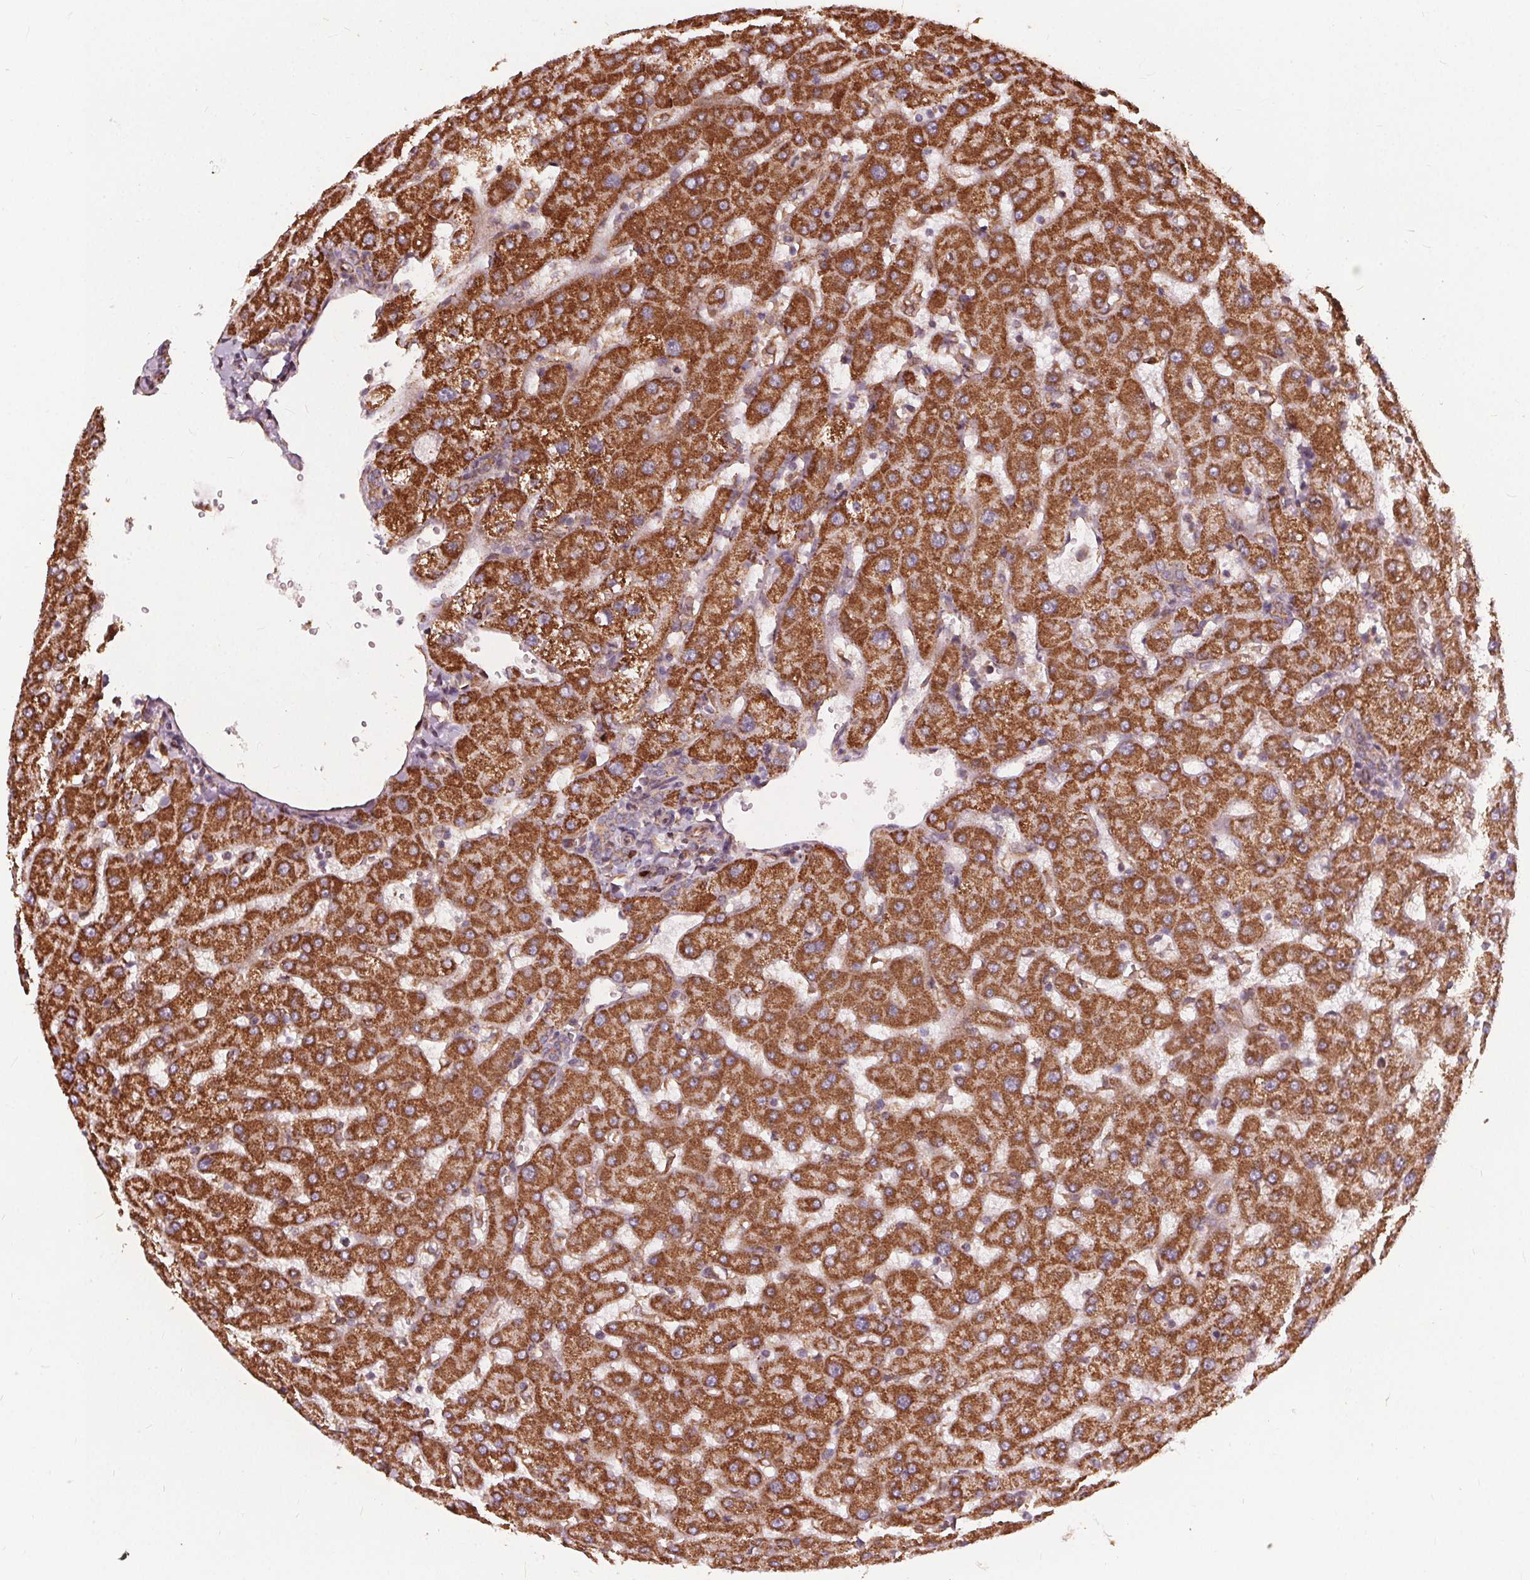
{"staining": {"intensity": "moderate", "quantity": "<25%", "location": "cytoplasmic/membranous"}, "tissue": "liver", "cell_type": "Cholangiocytes", "image_type": "normal", "snomed": [{"axis": "morphology", "description": "Normal tissue, NOS"}, {"axis": "topography", "description": "Liver"}], "caption": "High-power microscopy captured an immunohistochemistry (IHC) photomicrograph of benign liver, revealing moderate cytoplasmic/membranous expression in about <25% of cholangiocytes. (Brightfield microscopy of DAB IHC at high magnification).", "gene": "PLSCR3", "patient": {"sex": "female", "age": 63}}